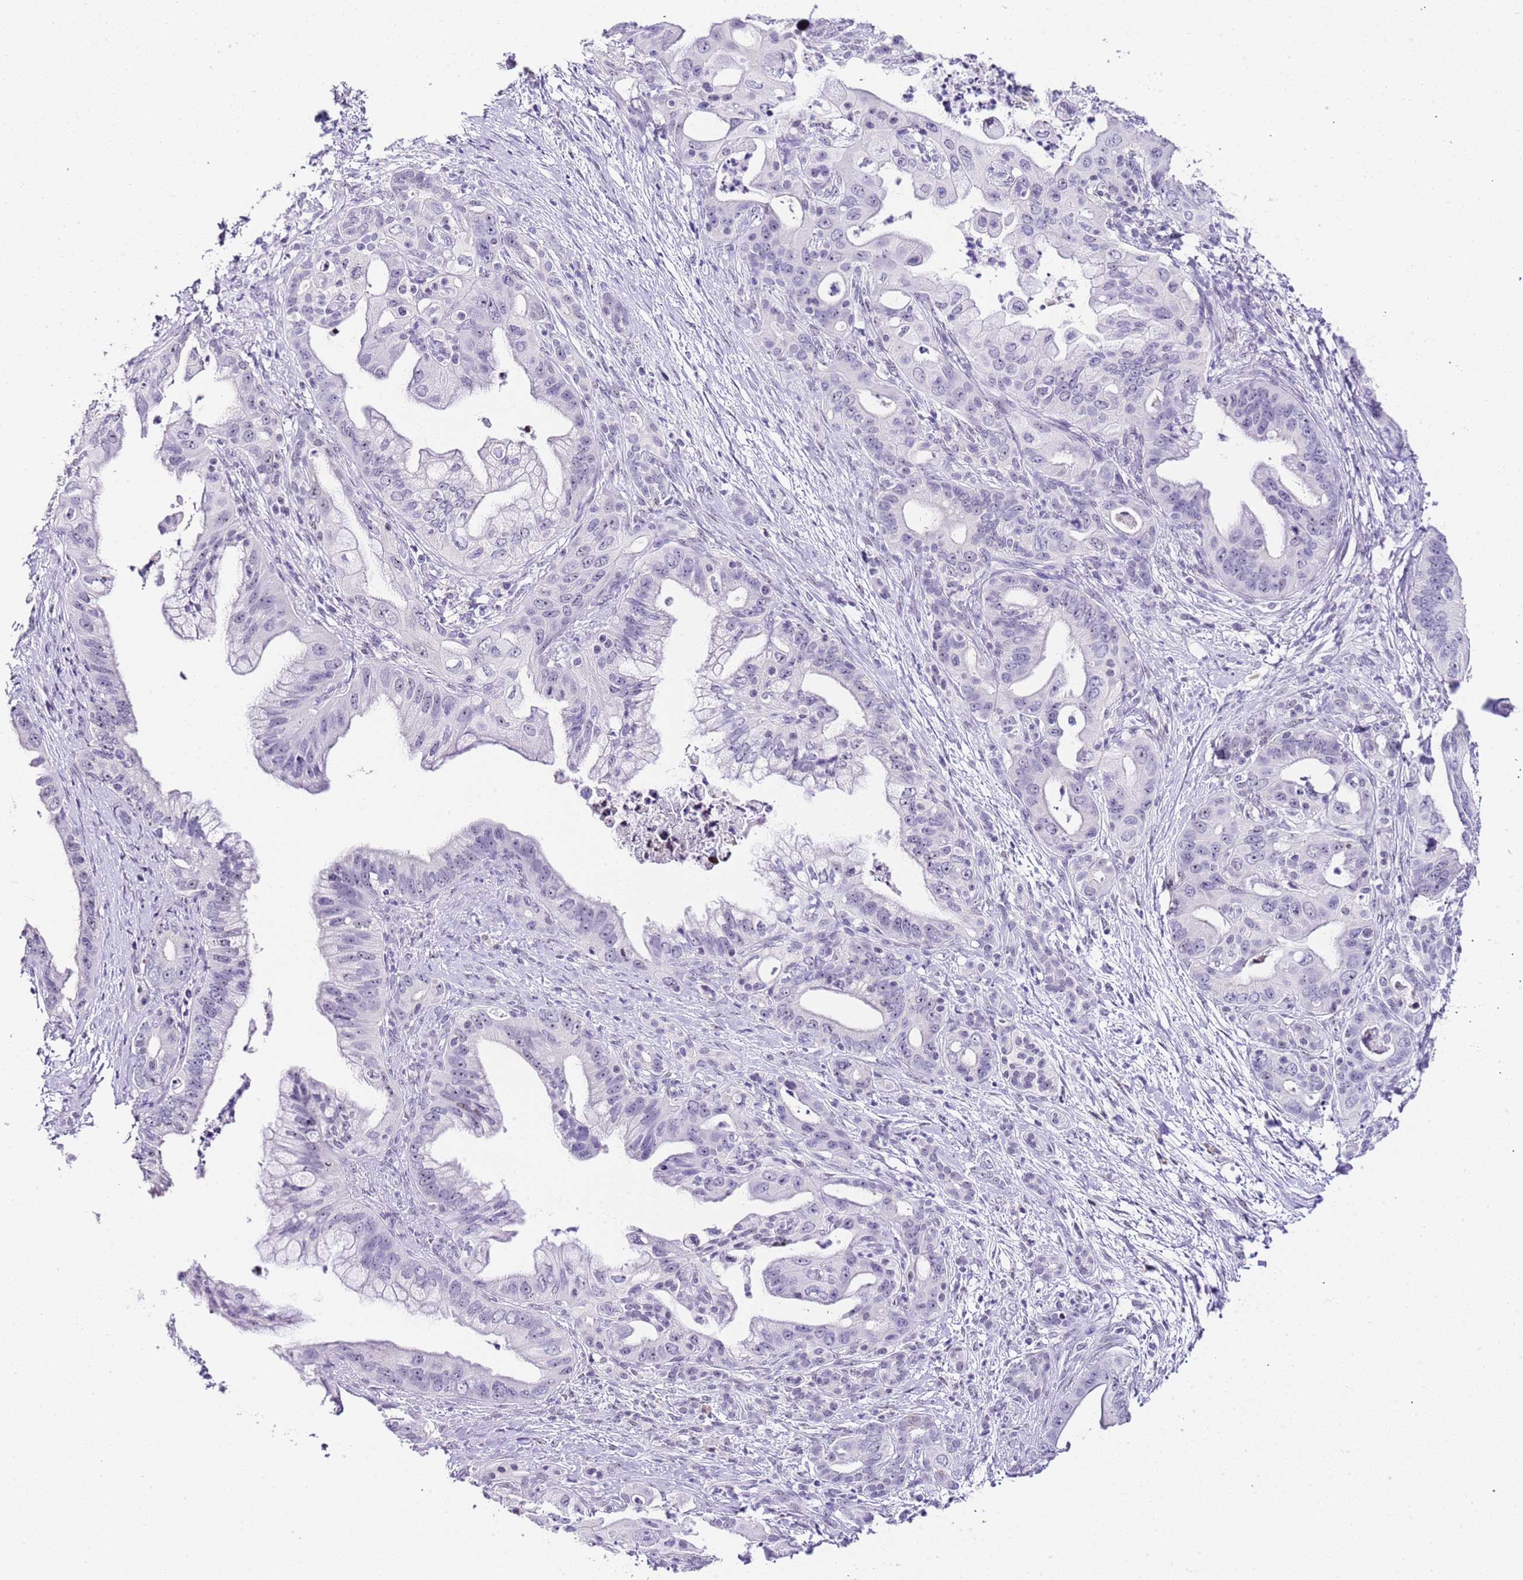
{"staining": {"intensity": "negative", "quantity": "none", "location": "none"}, "tissue": "pancreatic cancer", "cell_type": "Tumor cells", "image_type": "cancer", "snomed": [{"axis": "morphology", "description": "Adenocarcinoma, NOS"}, {"axis": "topography", "description": "Pancreas"}], "caption": "Pancreatic cancer (adenocarcinoma) was stained to show a protein in brown. There is no significant expression in tumor cells. The staining is performed using DAB brown chromogen with nuclei counter-stained in using hematoxylin.", "gene": "NOP56", "patient": {"sex": "male", "age": 58}}